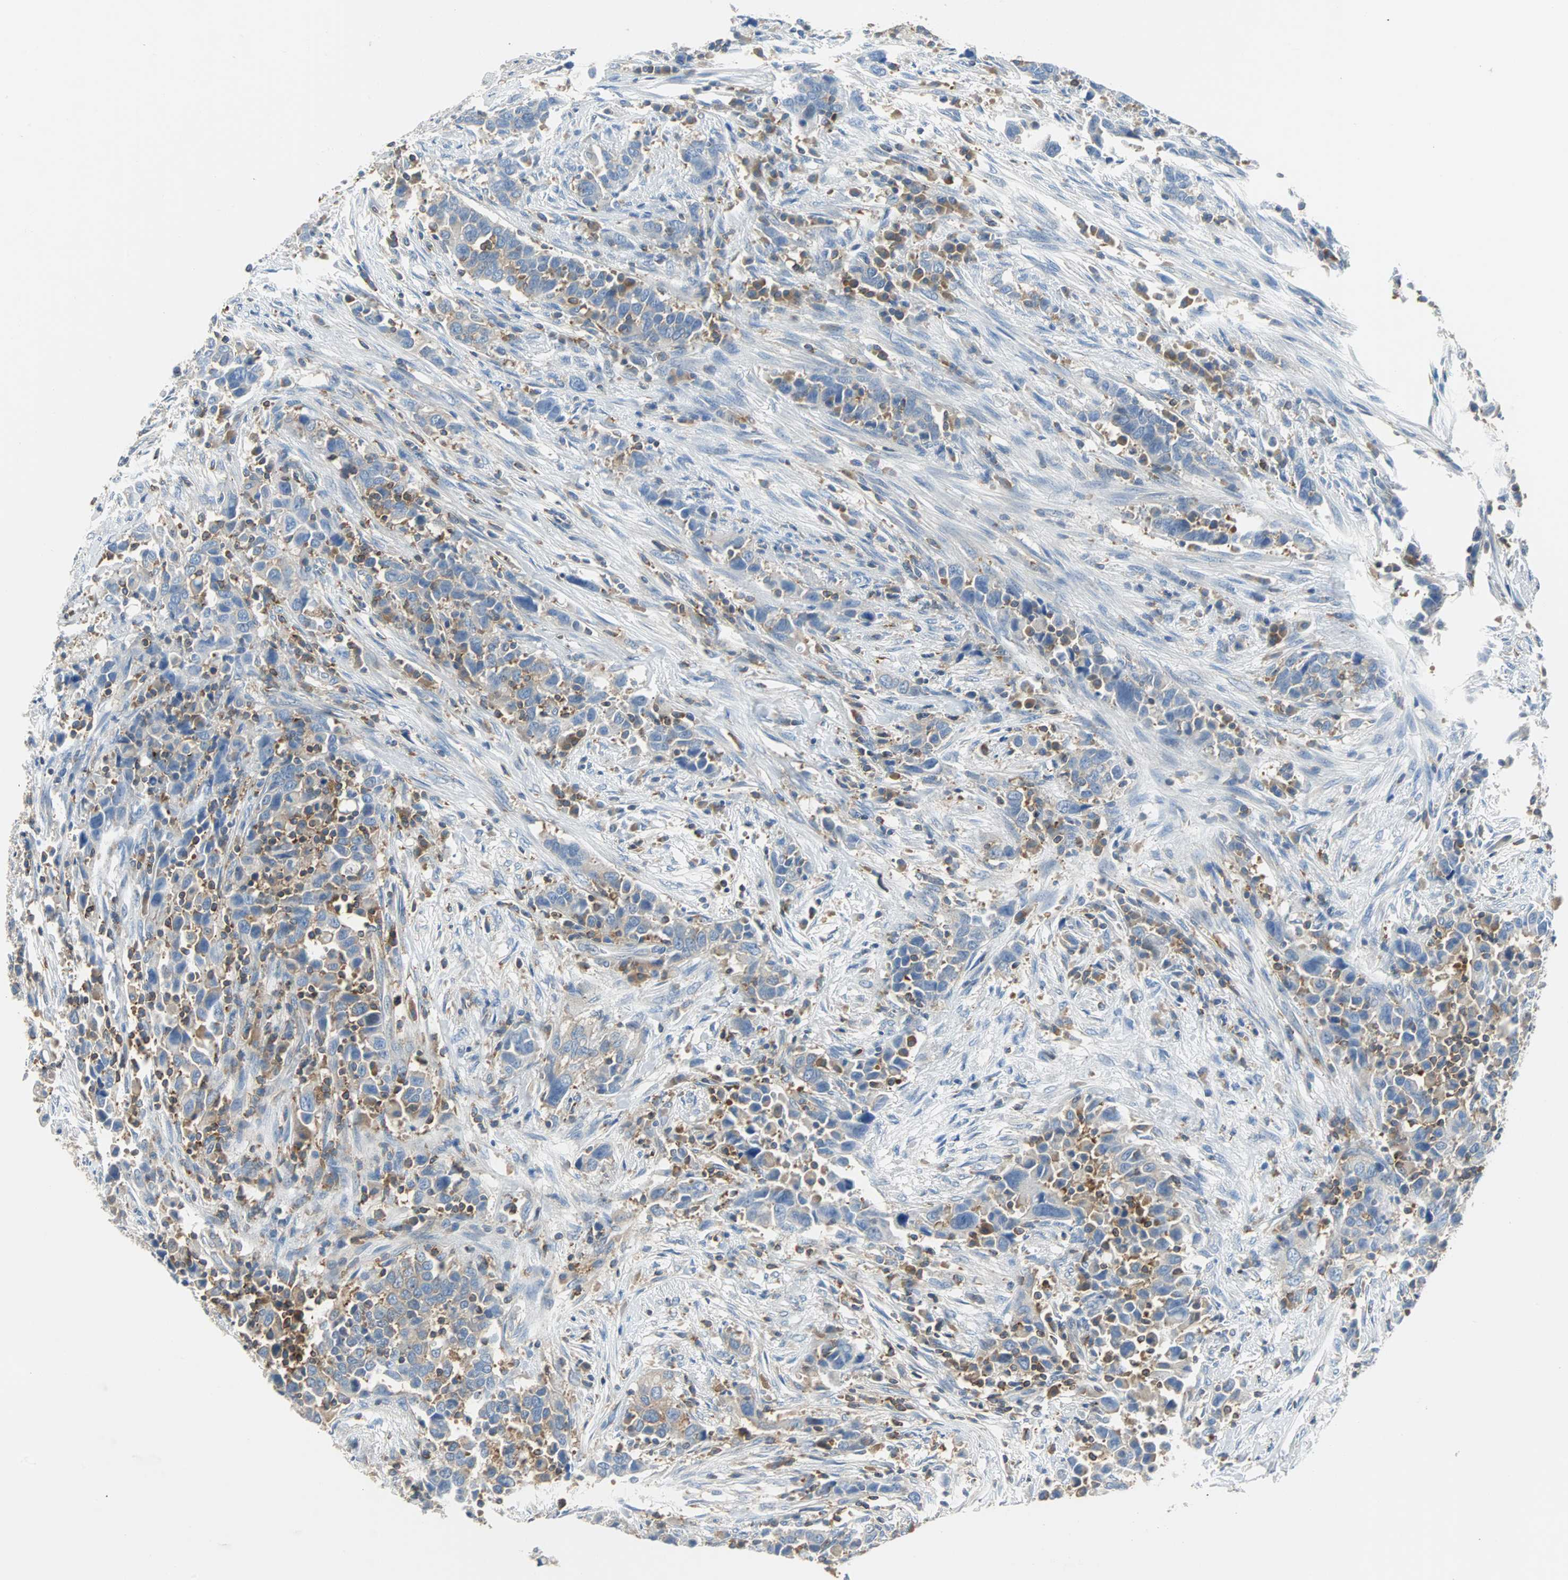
{"staining": {"intensity": "negative", "quantity": "none", "location": "none"}, "tissue": "urothelial cancer", "cell_type": "Tumor cells", "image_type": "cancer", "snomed": [{"axis": "morphology", "description": "Urothelial carcinoma, High grade"}, {"axis": "topography", "description": "Urinary bladder"}], "caption": "Immunohistochemical staining of human urothelial cancer reveals no significant staining in tumor cells. (Immunohistochemistry, brightfield microscopy, high magnification).", "gene": "TSC22D4", "patient": {"sex": "male", "age": 61}}